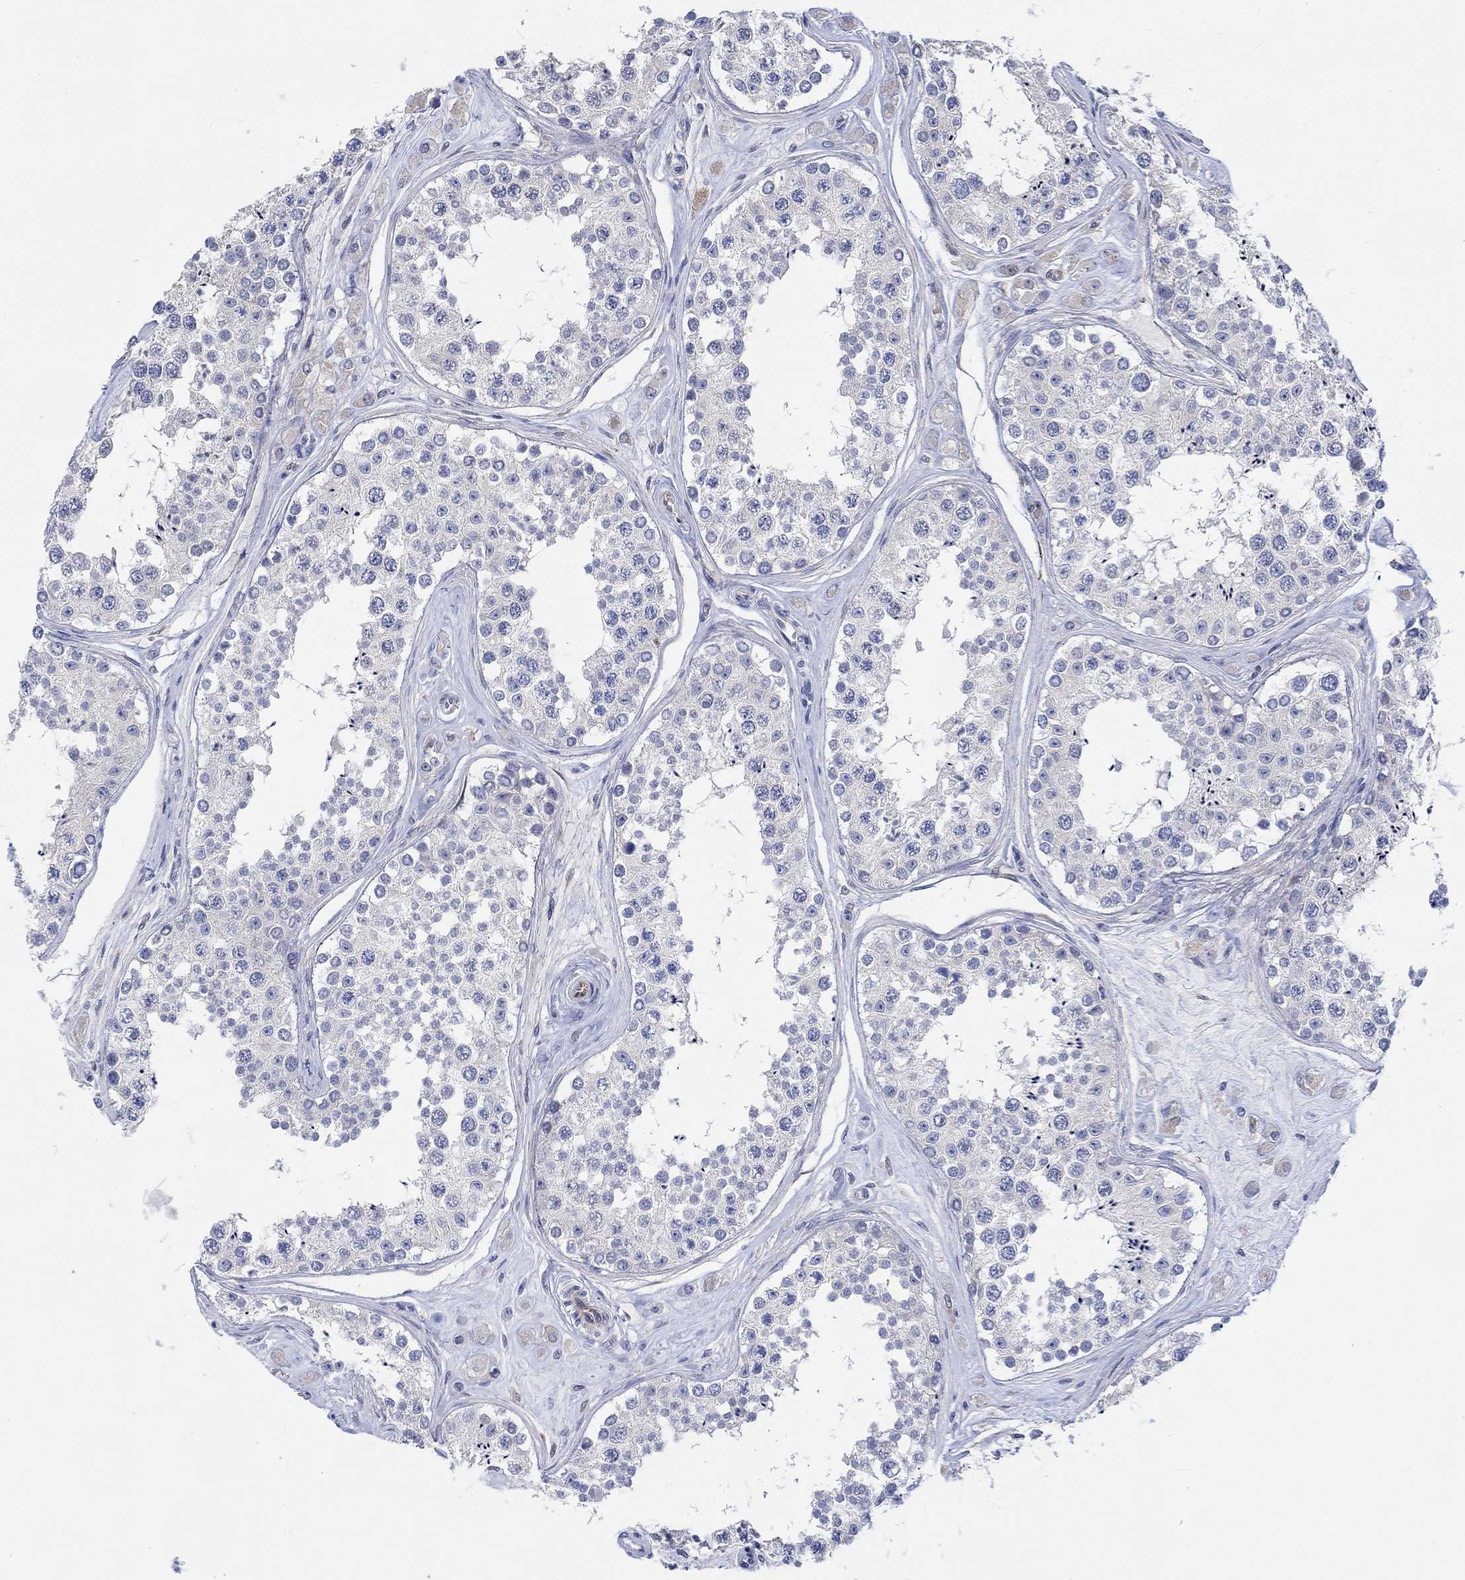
{"staining": {"intensity": "negative", "quantity": "none", "location": "none"}, "tissue": "testis", "cell_type": "Cells in seminiferous ducts", "image_type": "normal", "snomed": [{"axis": "morphology", "description": "Normal tissue, NOS"}, {"axis": "topography", "description": "Testis"}], "caption": "Testis stained for a protein using IHC displays no positivity cells in seminiferous ducts.", "gene": "TGM2", "patient": {"sex": "male", "age": 25}}